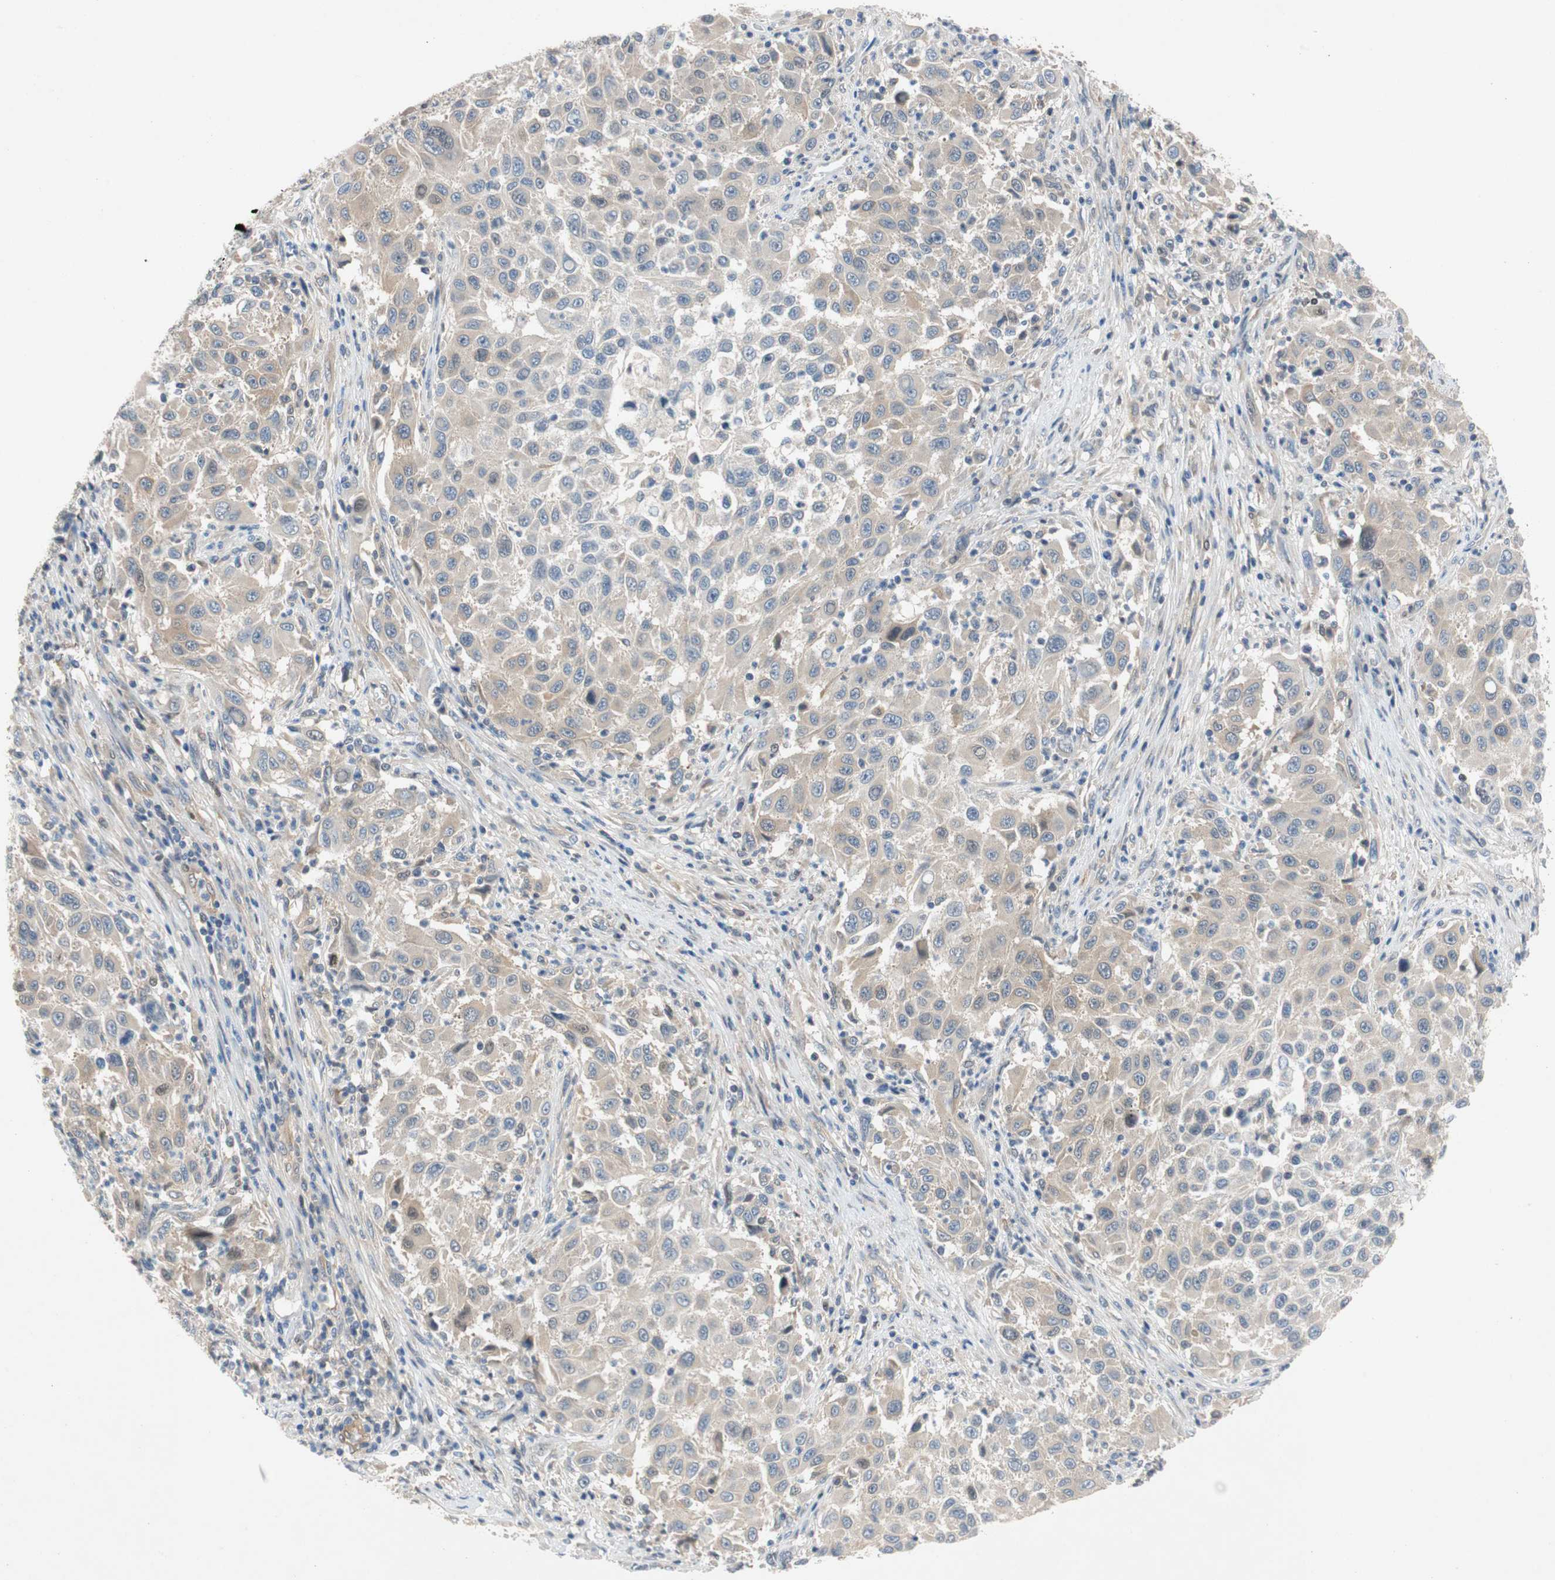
{"staining": {"intensity": "negative", "quantity": "none", "location": "none"}, "tissue": "melanoma", "cell_type": "Tumor cells", "image_type": "cancer", "snomed": [{"axis": "morphology", "description": "Malignant melanoma, Metastatic site"}, {"axis": "topography", "description": "Lymph node"}], "caption": "Immunohistochemistry (IHC) of melanoma reveals no staining in tumor cells.", "gene": "RELB", "patient": {"sex": "male", "age": 61}}